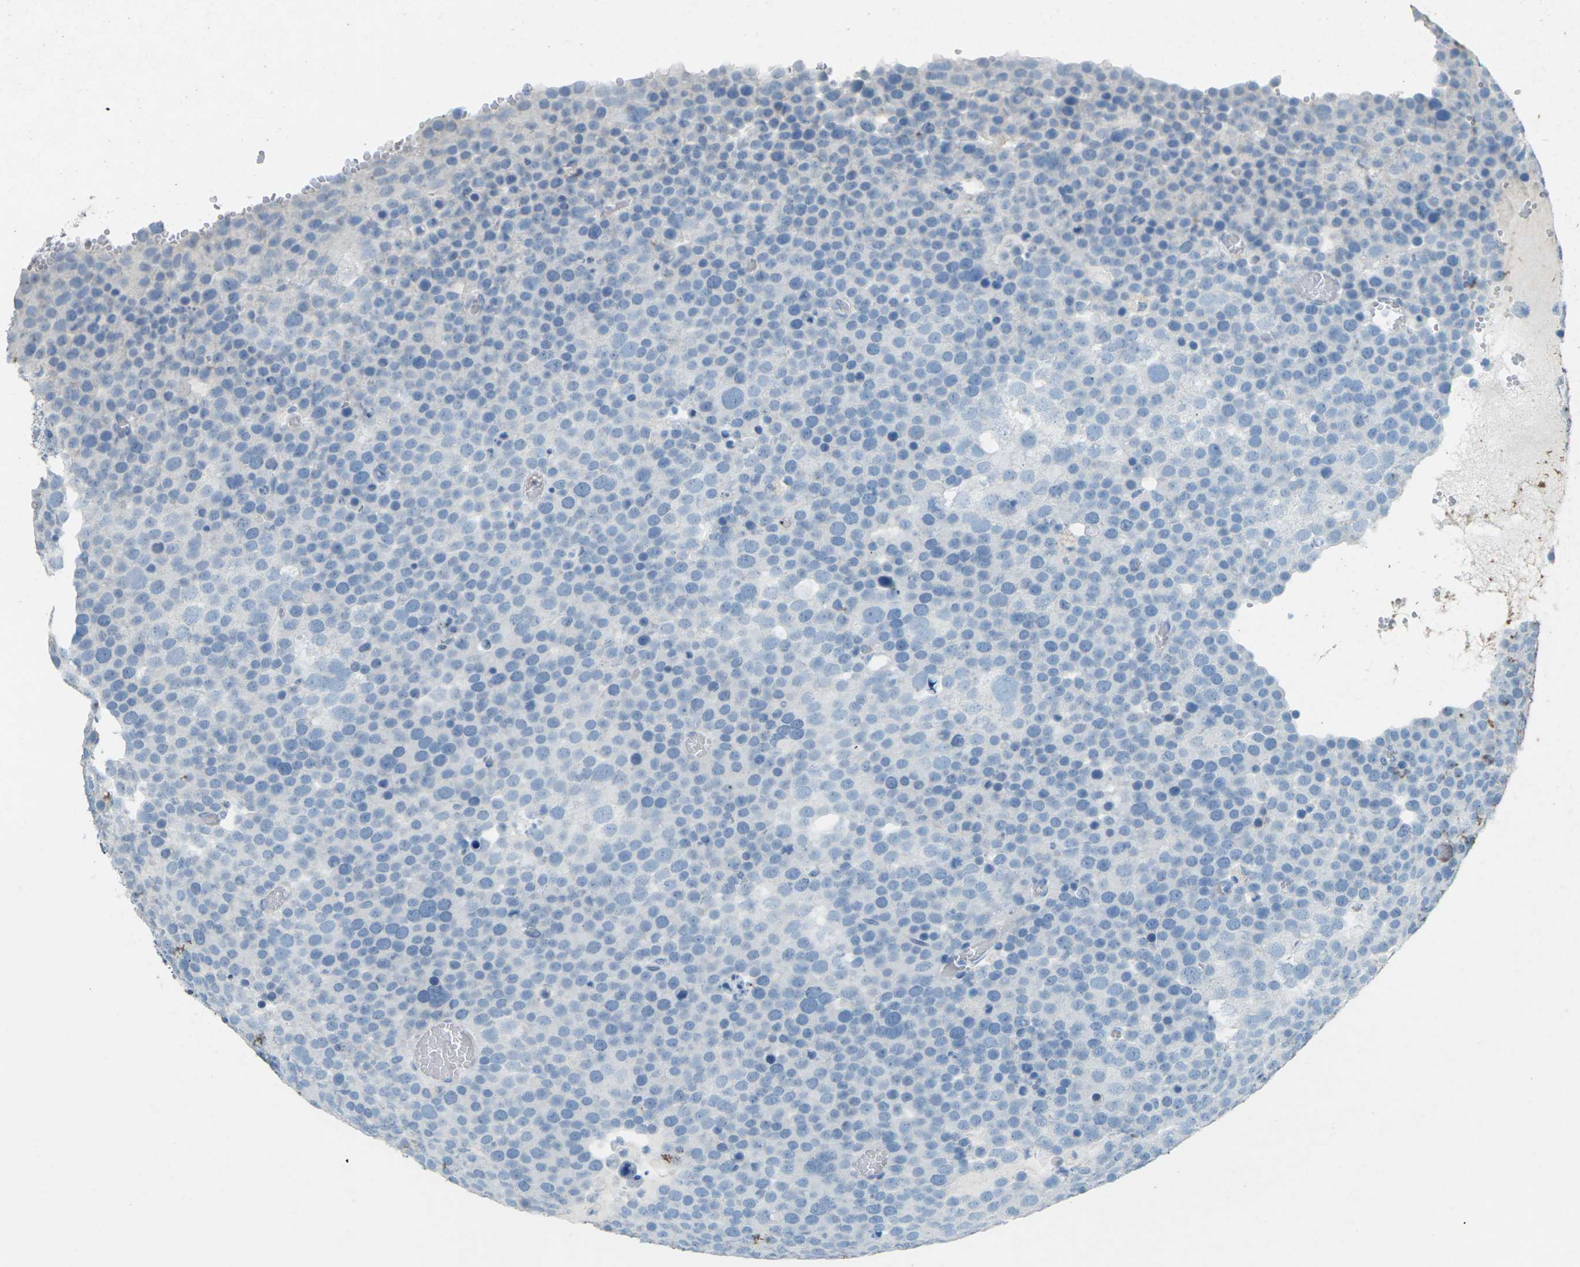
{"staining": {"intensity": "negative", "quantity": "none", "location": "none"}, "tissue": "testis cancer", "cell_type": "Tumor cells", "image_type": "cancer", "snomed": [{"axis": "morphology", "description": "Seminoma, NOS"}, {"axis": "topography", "description": "Testis"}], "caption": "The histopathology image shows no significant expression in tumor cells of testis cancer. (Stains: DAB IHC with hematoxylin counter stain, Microscopy: brightfield microscopy at high magnification).", "gene": "CDH16", "patient": {"sex": "male", "age": 71}}